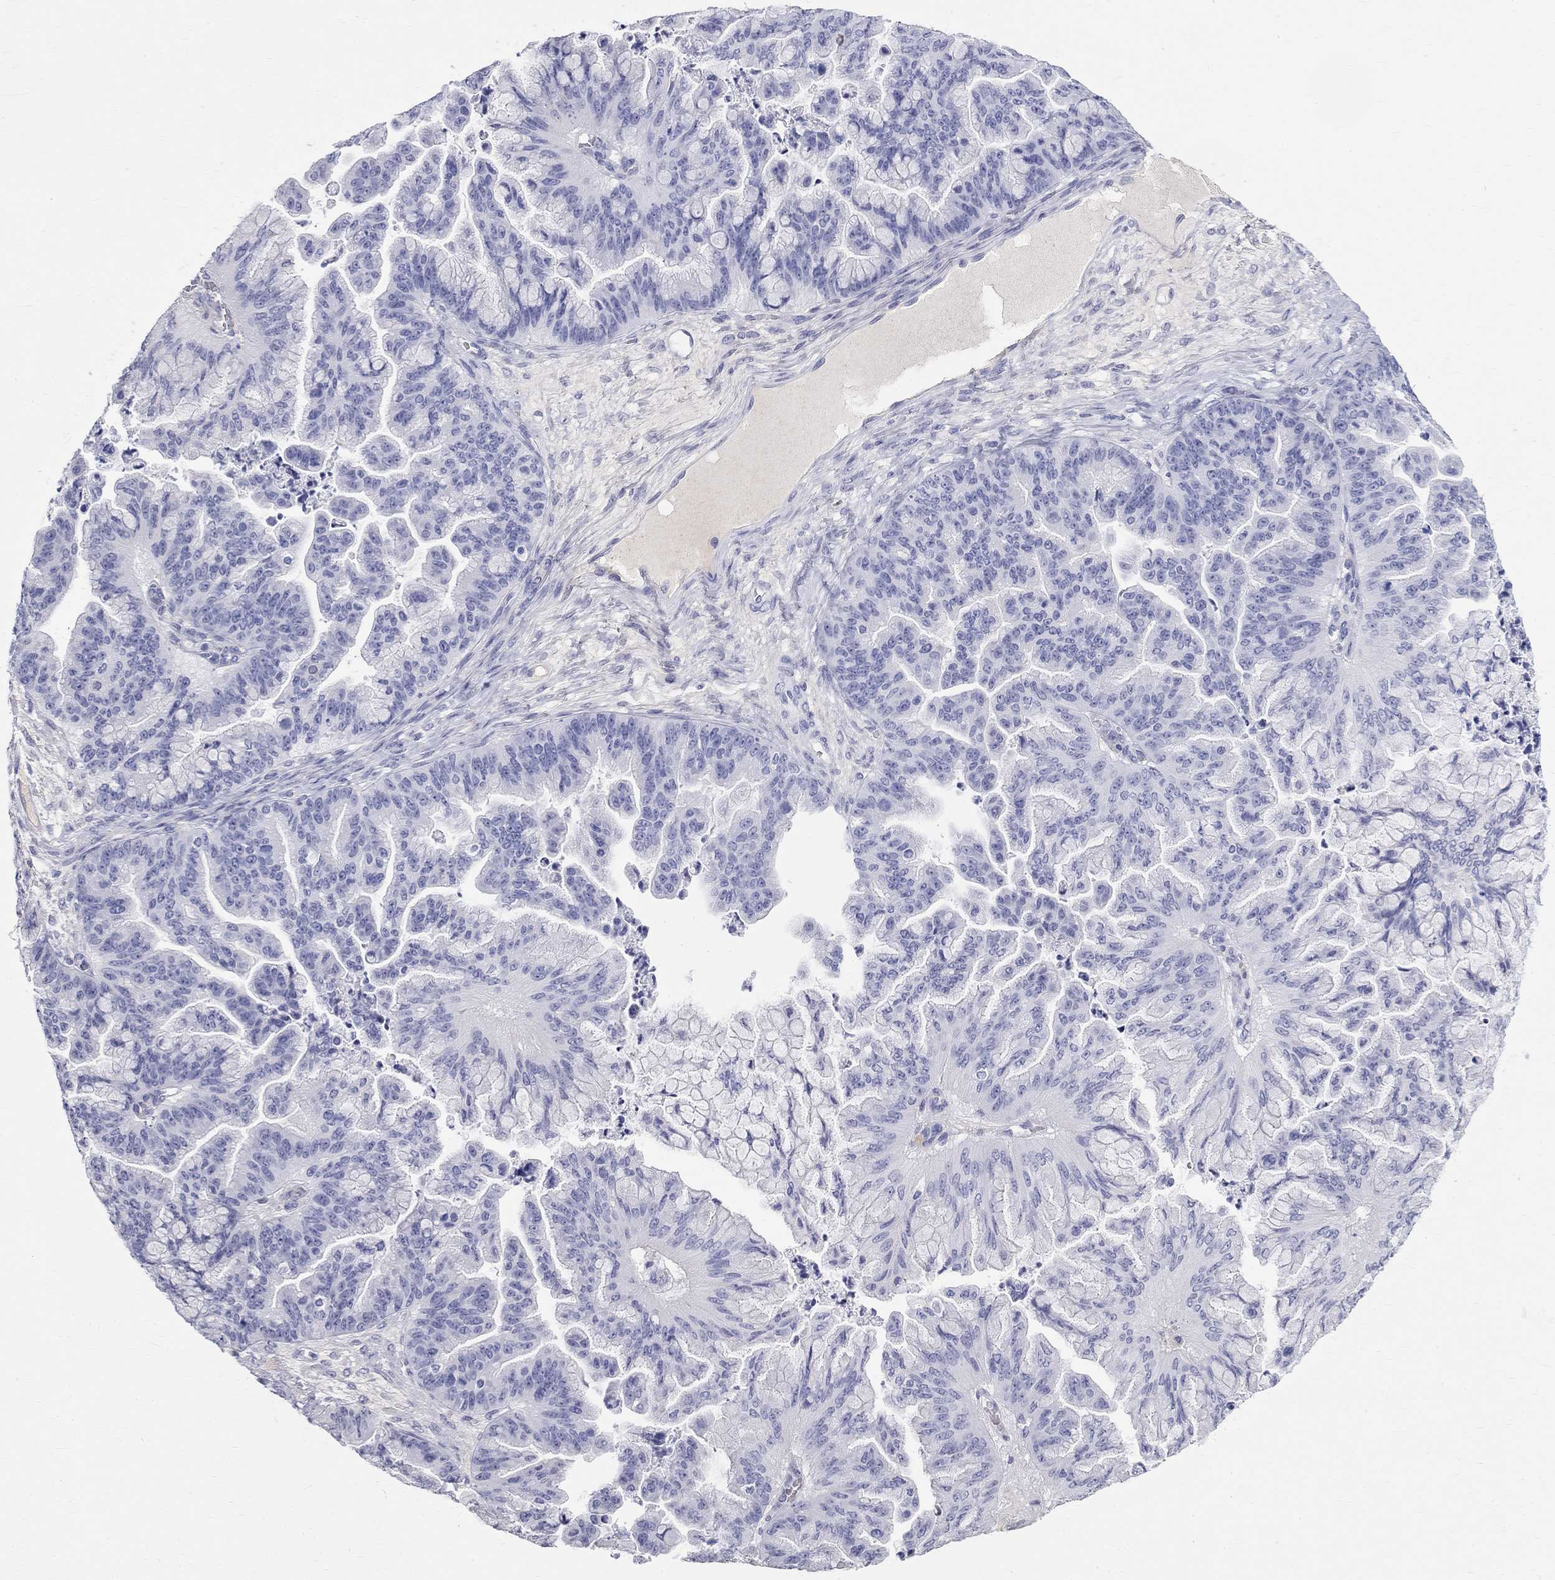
{"staining": {"intensity": "negative", "quantity": "none", "location": "none"}, "tissue": "ovarian cancer", "cell_type": "Tumor cells", "image_type": "cancer", "snomed": [{"axis": "morphology", "description": "Cystadenocarcinoma, mucinous, NOS"}, {"axis": "topography", "description": "Ovary"}], "caption": "A high-resolution photomicrograph shows immunohistochemistry staining of ovarian cancer, which demonstrates no significant staining in tumor cells.", "gene": "PHOX2B", "patient": {"sex": "female", "age": 67}}